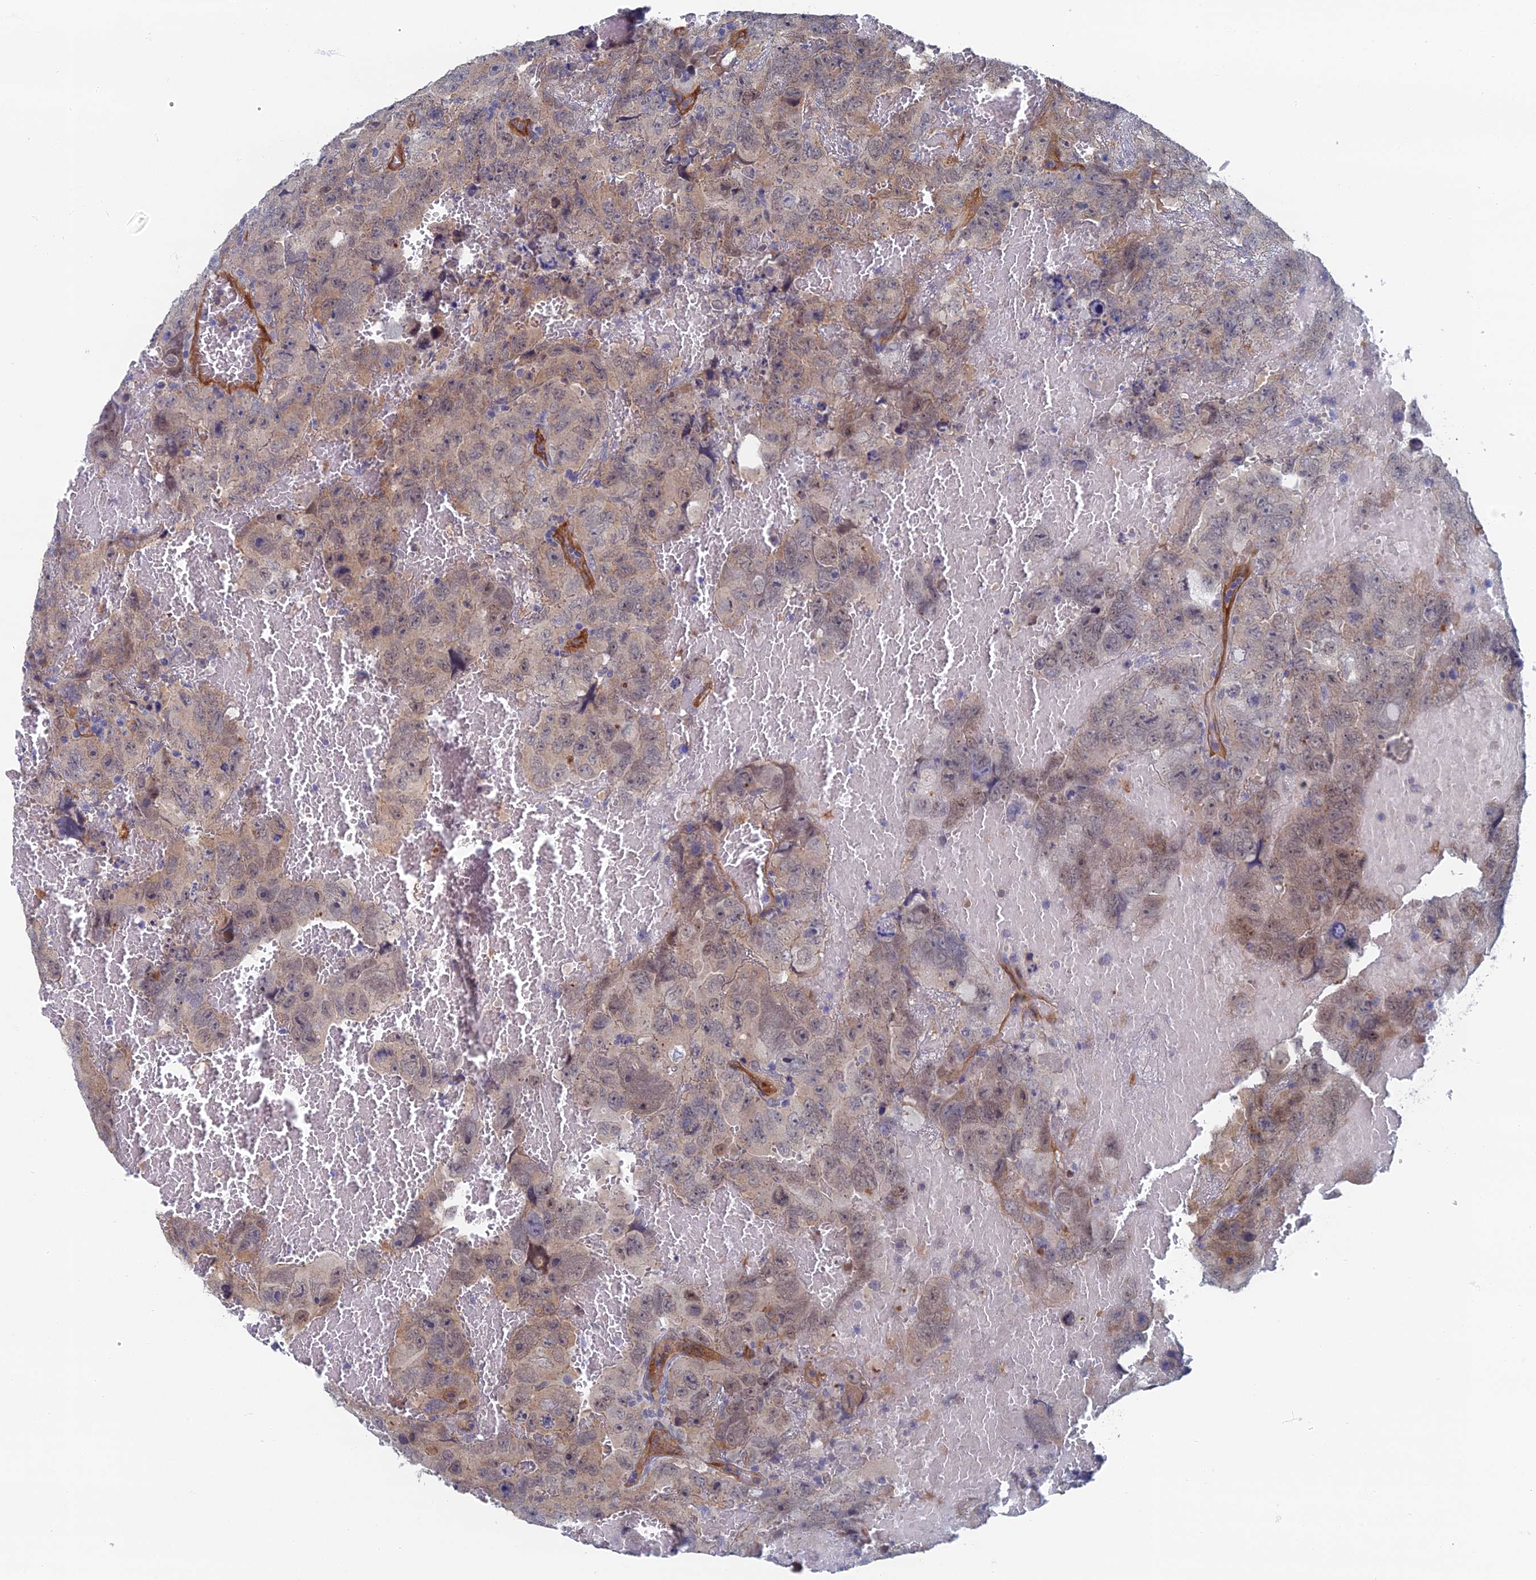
{"staining": {"intensity": "weak", "quantity": "25%-75%", "location": "cytoplasmic/membranous"}, "tissue": "testis cancer", "cell_type": "Tumor cells", "image_type": "cancer", "snomed": [{"axis": "morphology", "description": "Carcinoma, Embryonal, NOS"}, {"axis": "topography", "description": "Testis"}], "caption": "DAB immunohistochemical staining of human testis embryonal carcinoma reveals weak cytoplasmic/membranous protein expression in about 25%-75% of tumor cells. Using DAB (brown) and hematoxylin (blue) stains, captured at high magnification using brightfield microscopy.", "gene": "ARAP3", "patient": {"sex": "male", "age": 45}}